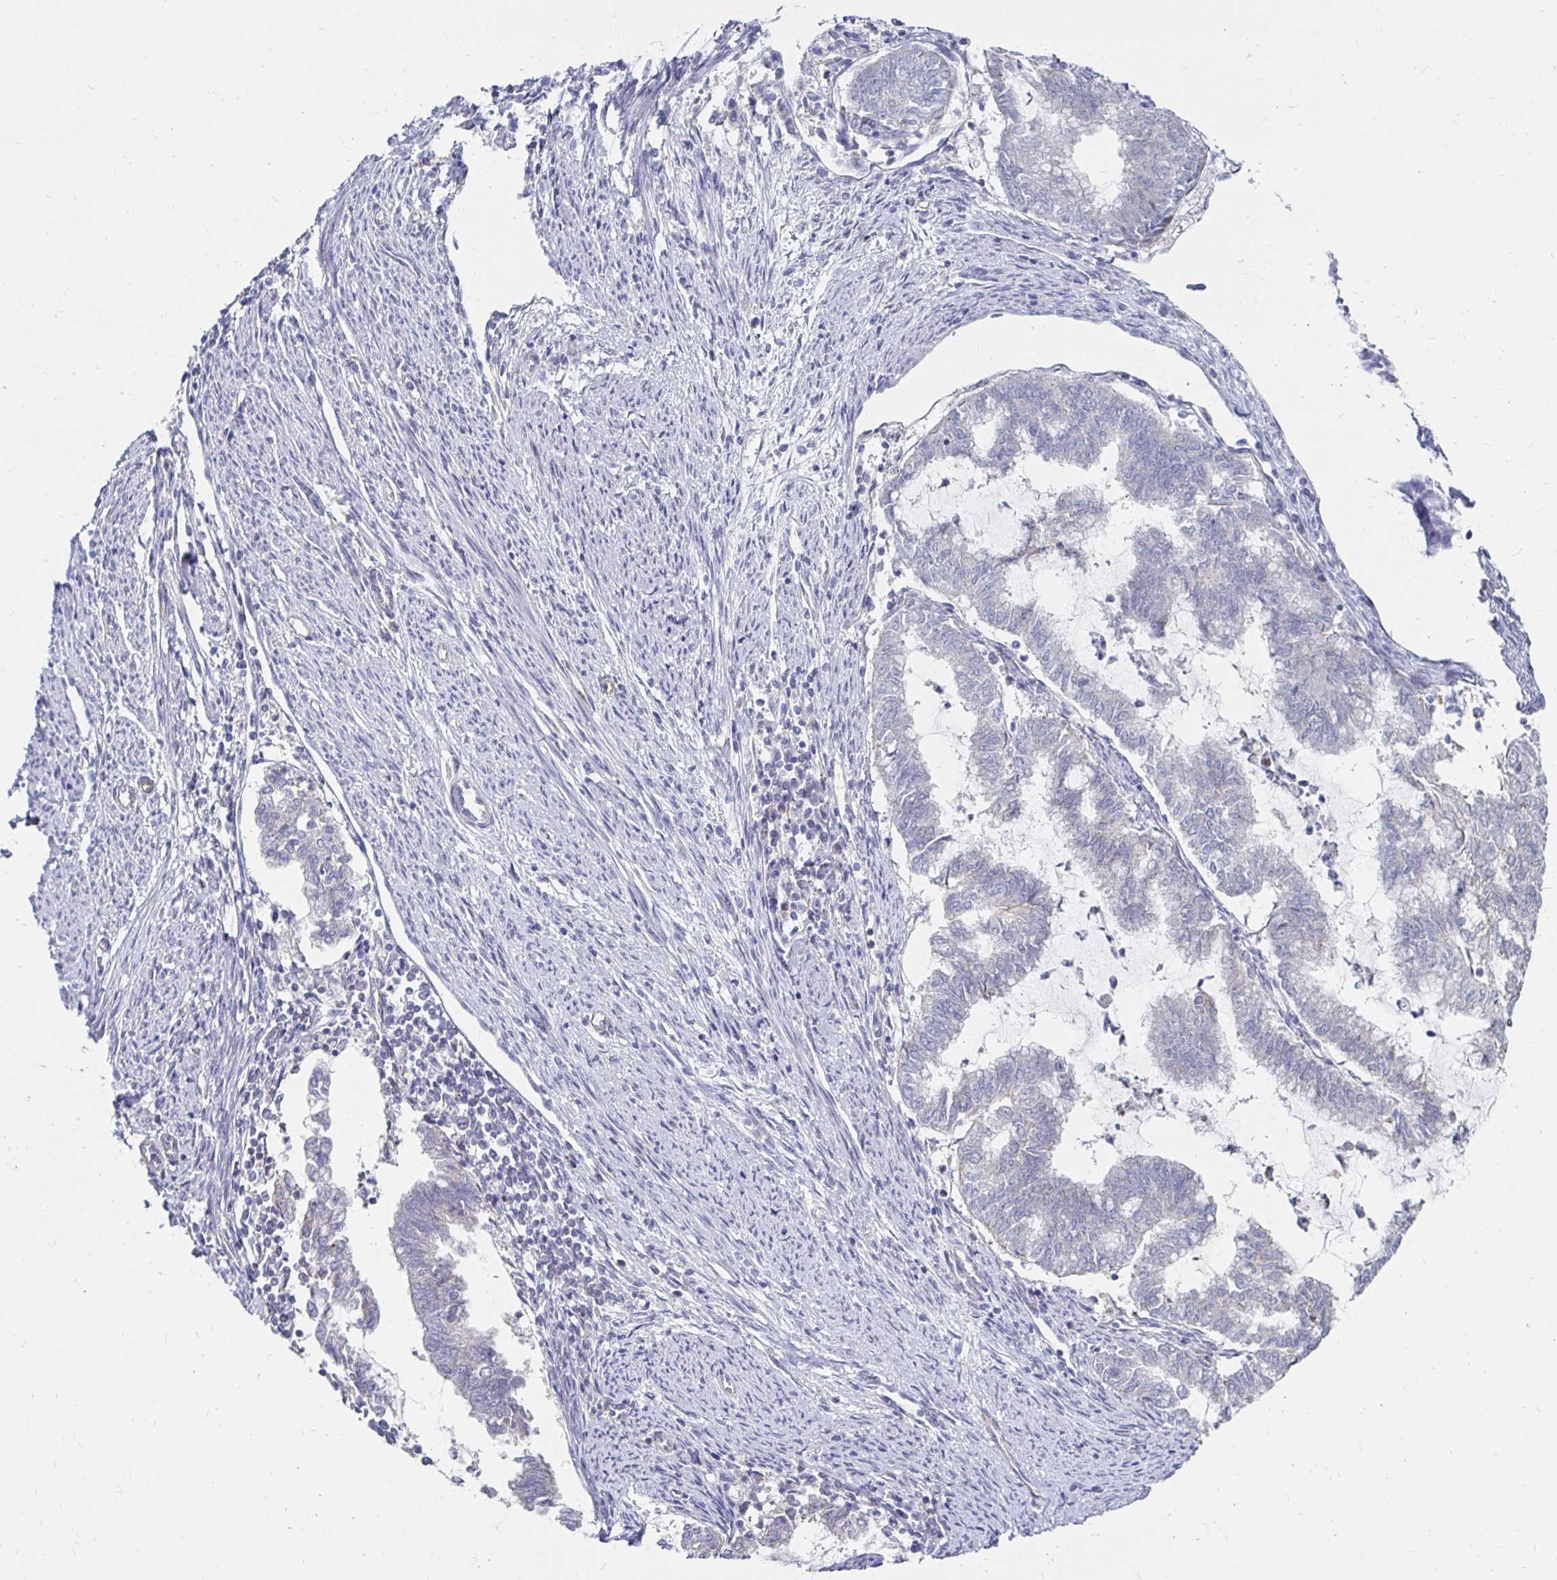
{"staining": {"intensity": "negative", "quantity": "none", "location": "none"}, "tissue": "endometrial cancer", "cell_type": "Tumor cells", "image_type": "cancer", "snomed": [{"axis": "morphology", "description": "Adenocarcinoma, NOS"}, {"axis": "topography", "description": "Endometrium"}], "caption": "The photomicrograph reveals no significant positivity in tumor cells of endometrial cancer (adenocarcinoma).", "gene": "NOCT", "patient": {"sex": "female", "age": 79}}